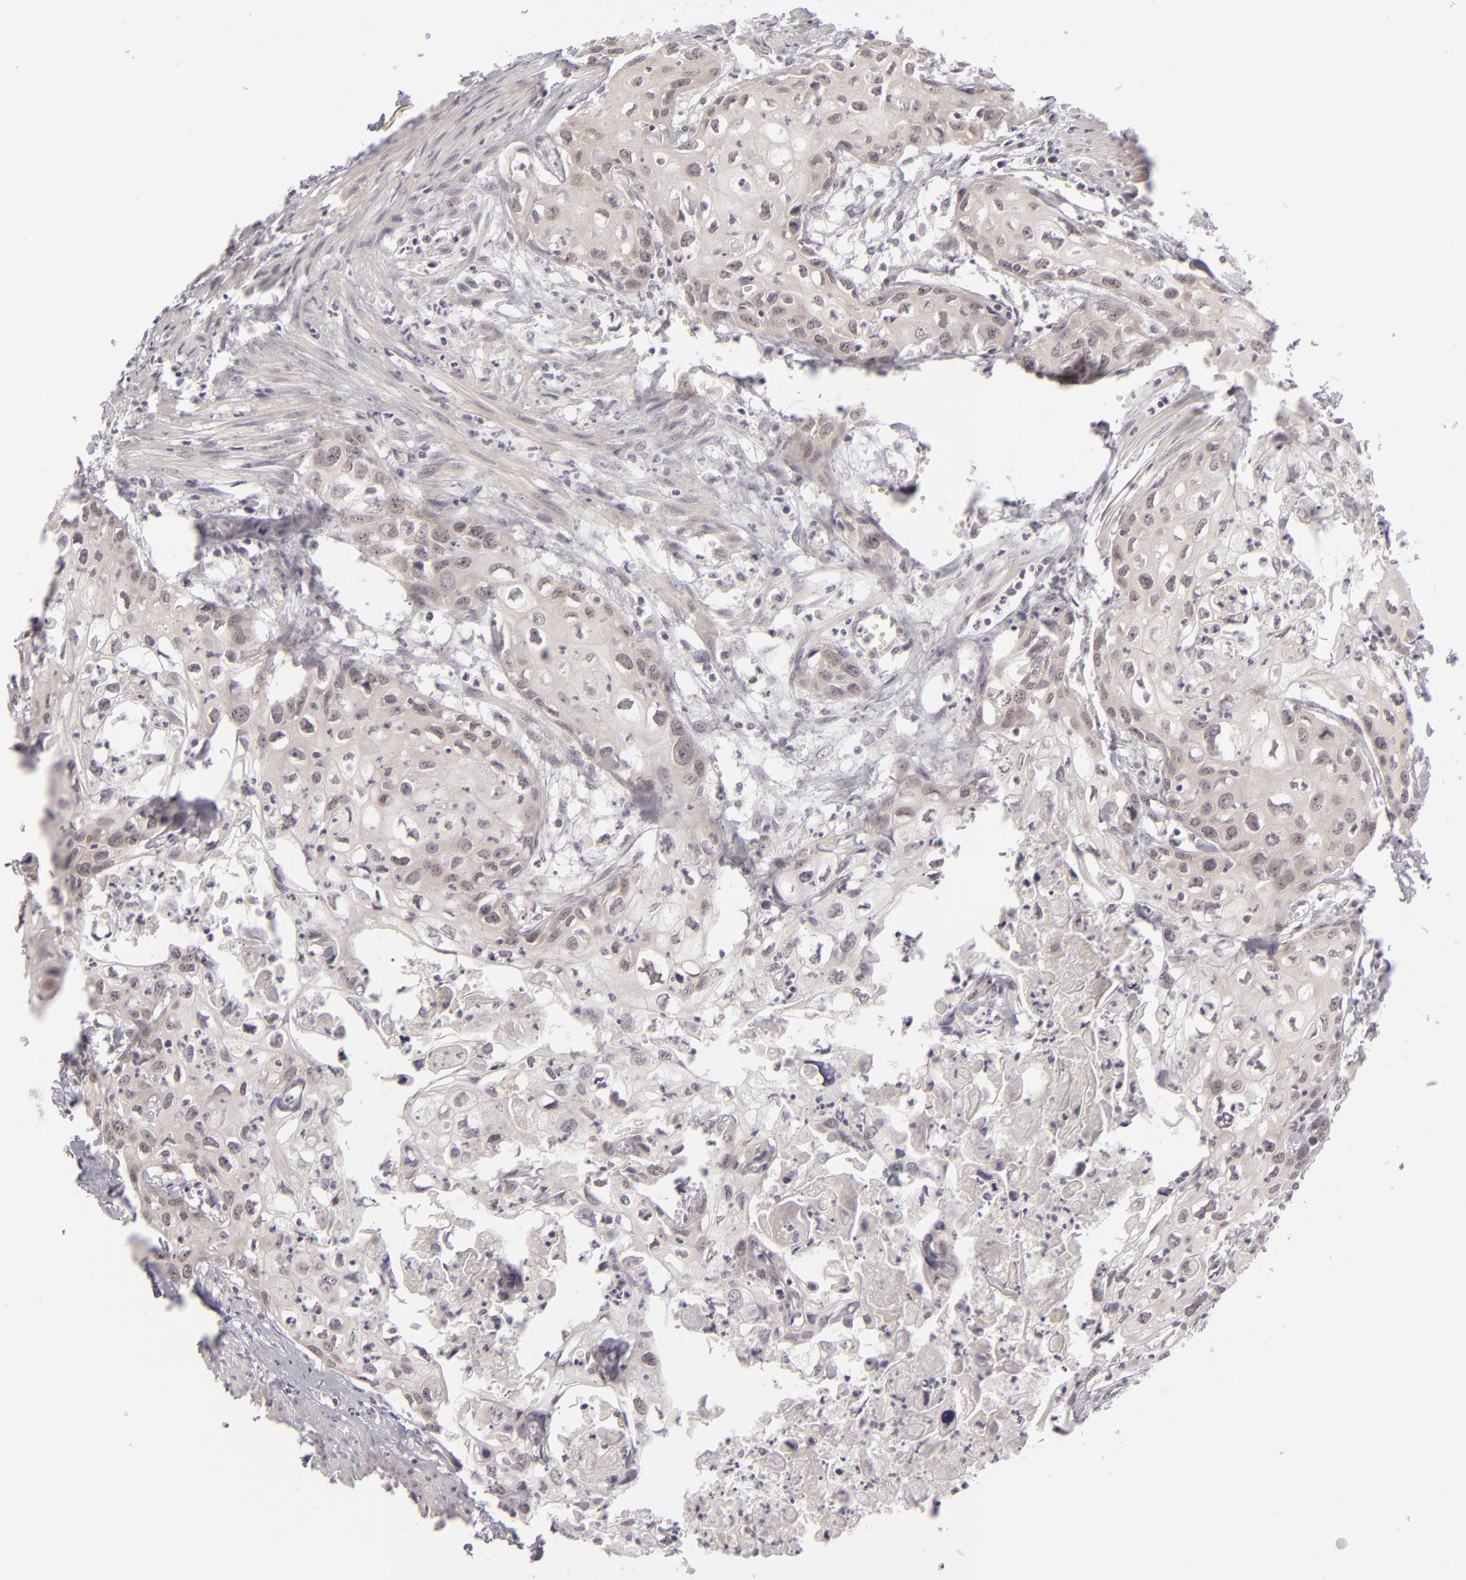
{"staining": {"intensity": "negative", "quantity": "none", "location": "none"}, "tissue": "urothelial cancer", "cell_type": "Tumor cells", "image_type": "cancer", "snomed": [{"axis": "morphology", "description": "Urothelial carcinoma, High grade"}, {"axis": "topography", "description": "Urinary bladder"}], "caption": "Tumor cells are negative for protein expression in human urothelial cancer. (DAB immunohistochemistry visualized using brightfield microscopy, high magnification).", "gene": "DLG3", "patient": {"sex": "male", "age": 54}}